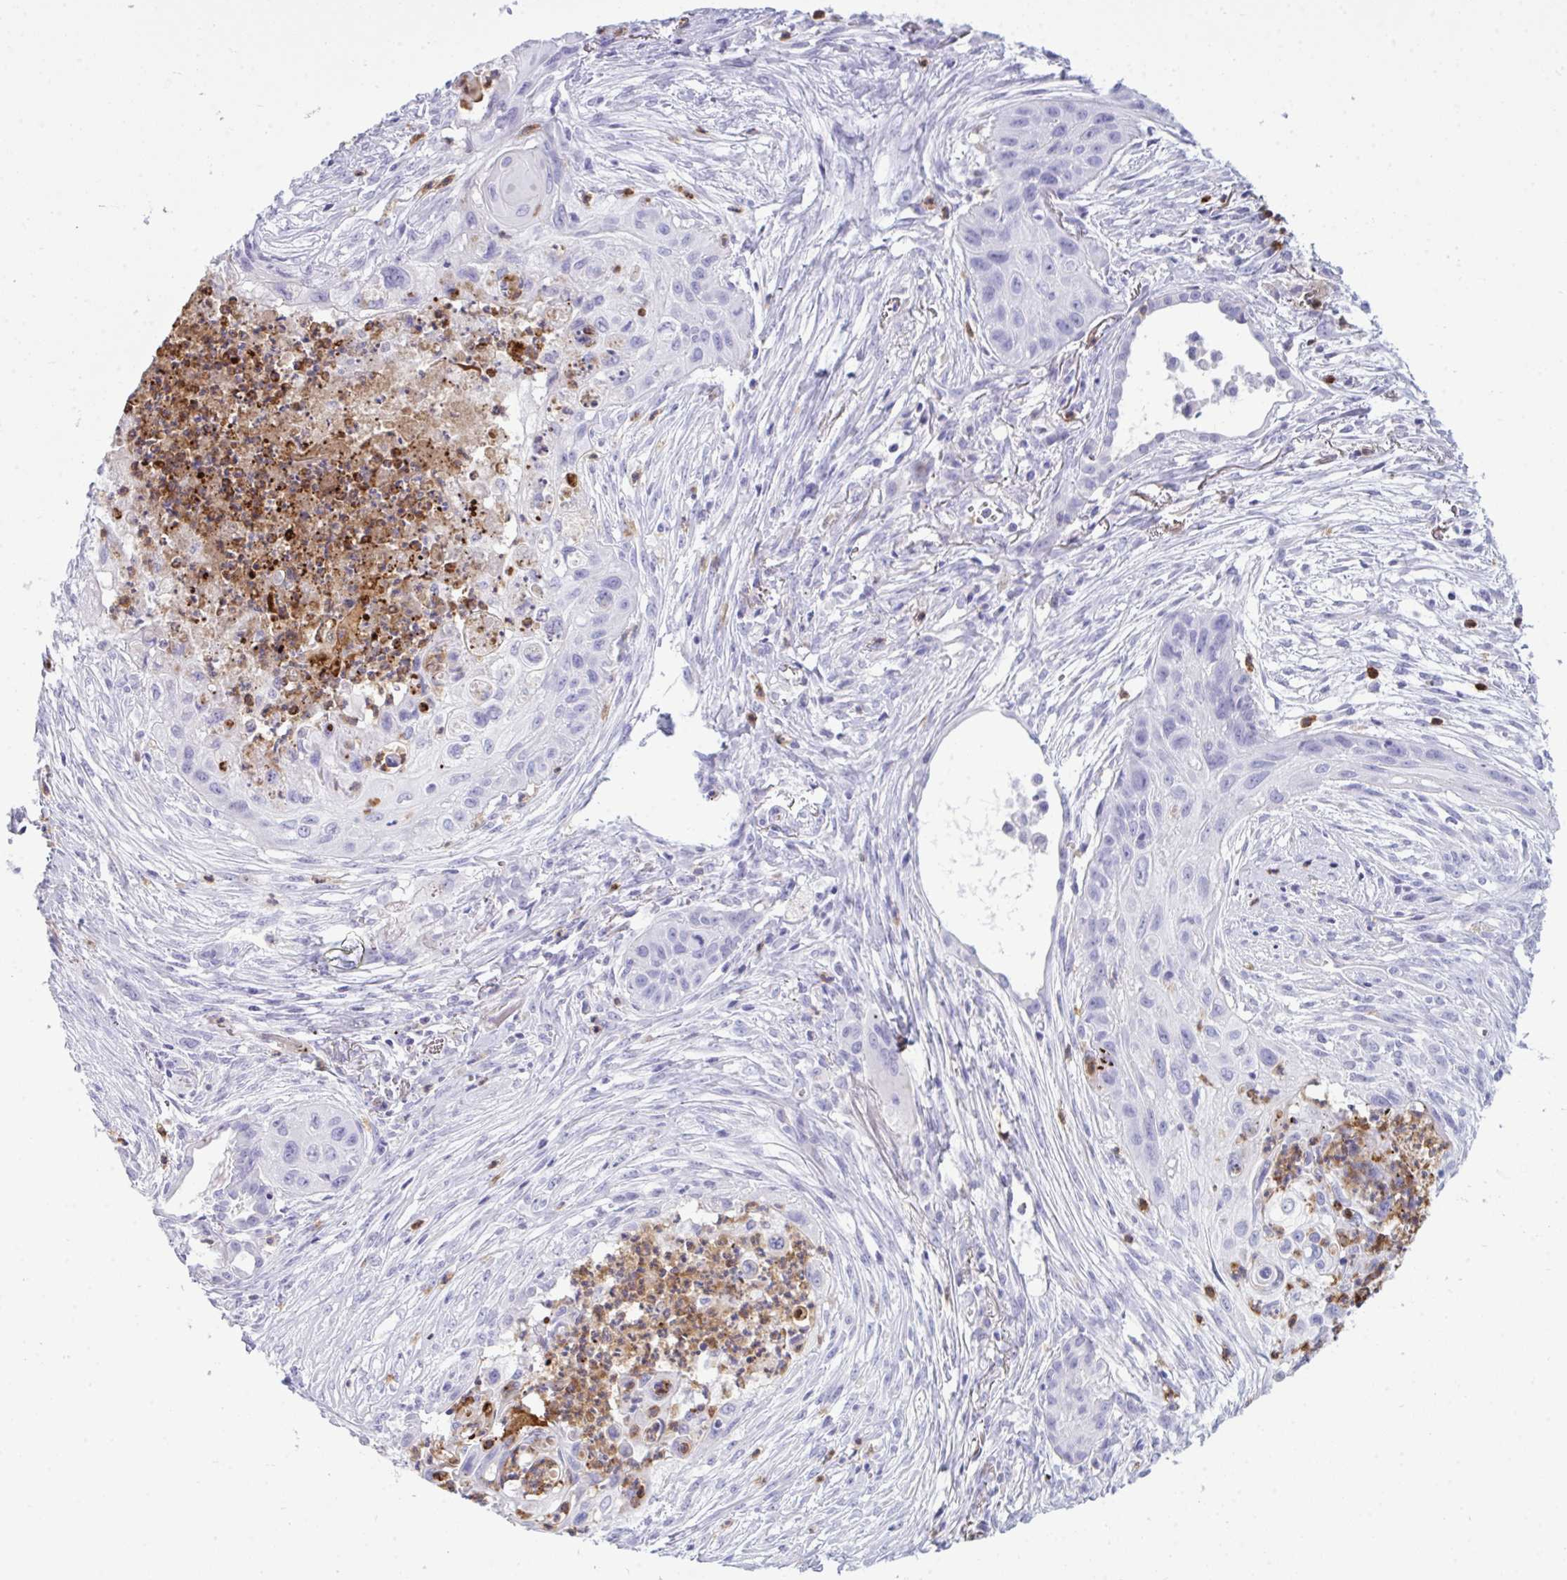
{"staining": {"intensity": "negative", "quantity": "none", "location": "none"}, "tissue": "lung cancer", "cell_type": "Tumor cells", "image_type": "cancer", "snomed": [{"axis": "morphology", "description": "Squamous cell carcinoma, NOS"}, {"axis": "topography", "description": "Lung"}], "caption": "Immunohistochemistry photomicrograph of human squamous cell carcinoma (lung) stained for a protein (brown), which exhibits no positivity in tumor cells. Nuclei are stained in blue.", "gene": "ARHGAP42", "patient": {"sex": "male", "age": 71}}